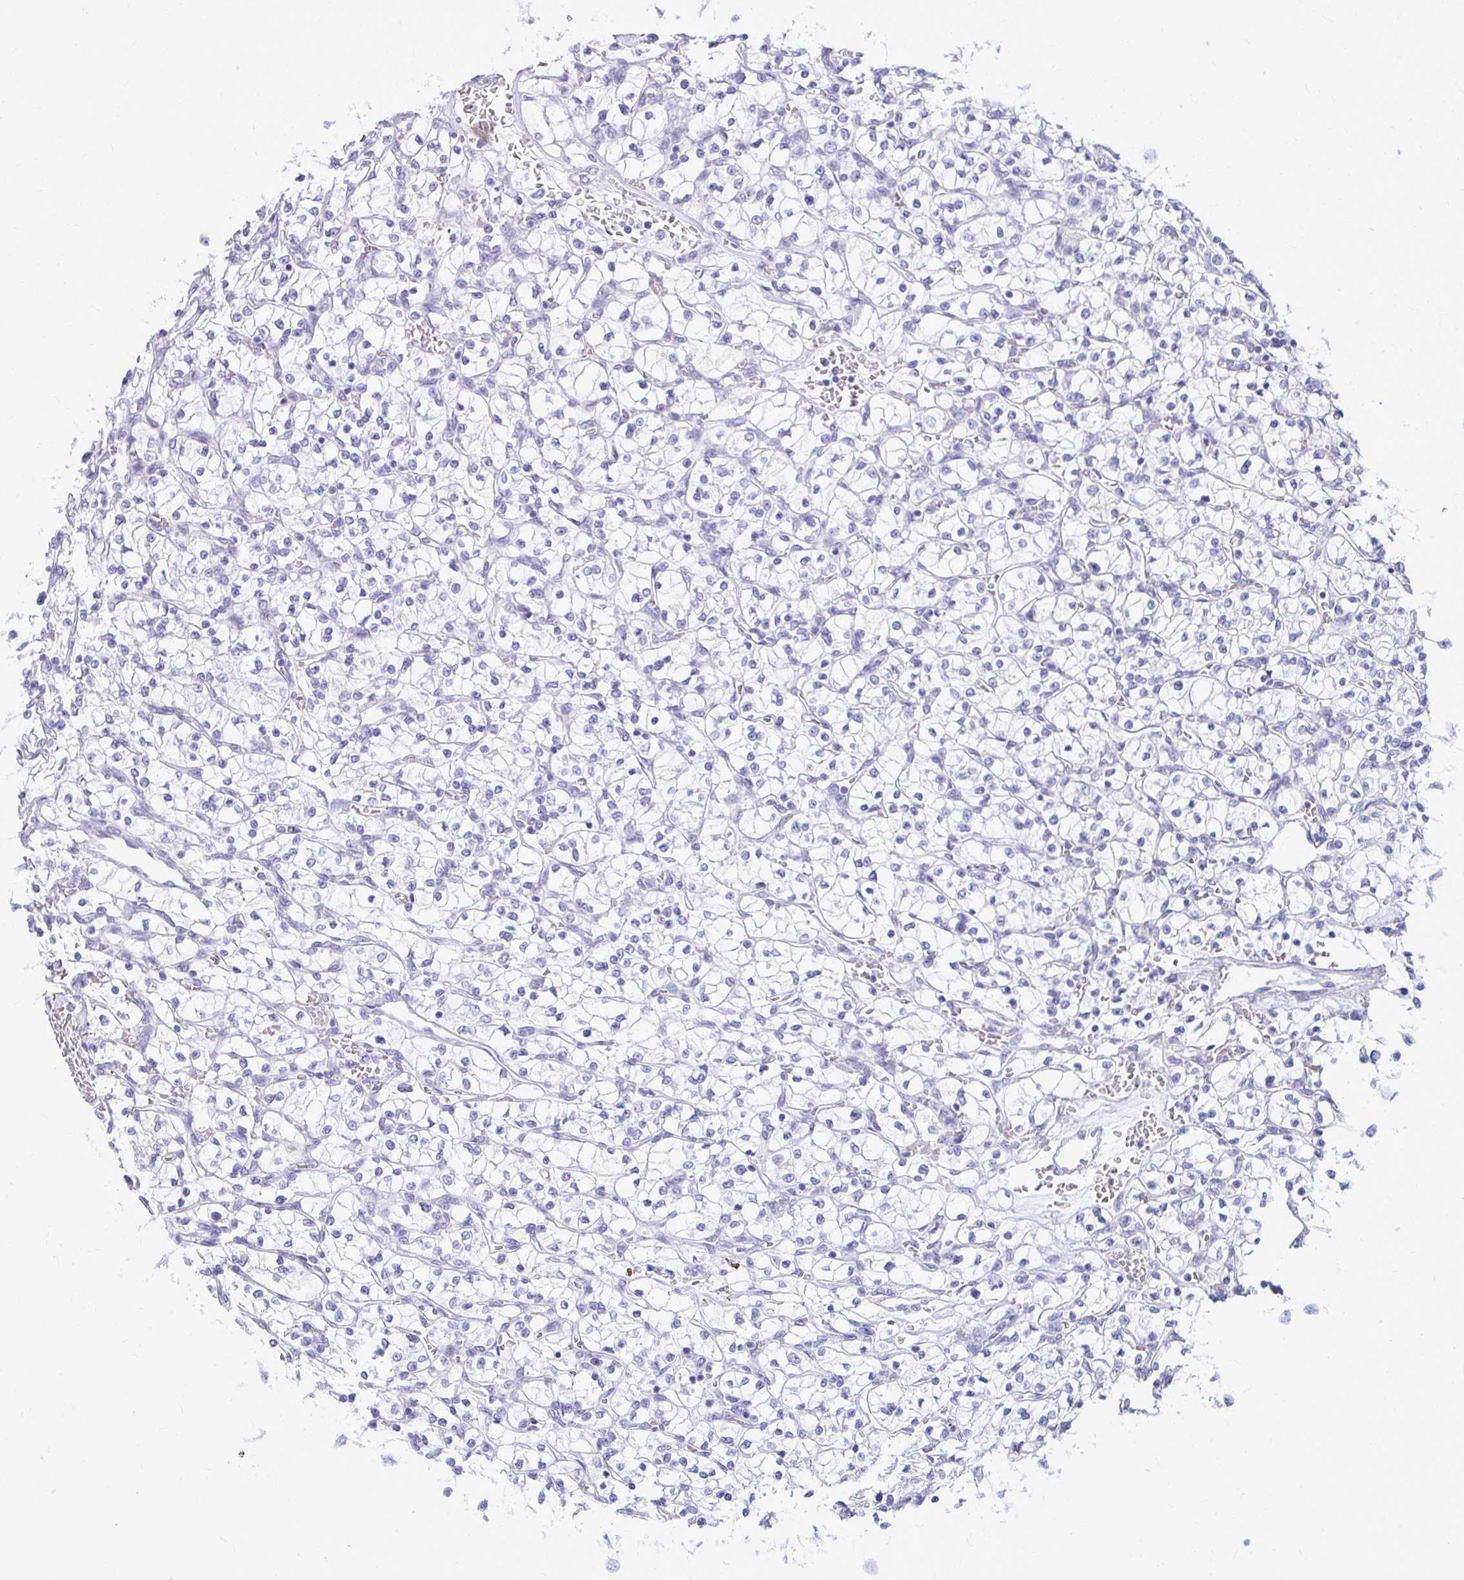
{"staining": {"intensity": "negative", "quantity": "none", "location": "none"}, "tissue": "renal cancer", "cell_type": "Tumor cells", "image_type": "cancer", "snomed": [{"axis": "morphology", "description": "Adenocarcinoma, NOS"}, {"axis": "topography", "description": "Kidney"}], "caption": "A histopathology image of renal adenocarcinoma stained for a protein shows no brown staining in tumor cells. (DAB IHC, high magnification).", "gene": "OR10R2", "patient": {"sex": "female", "age": 64}}